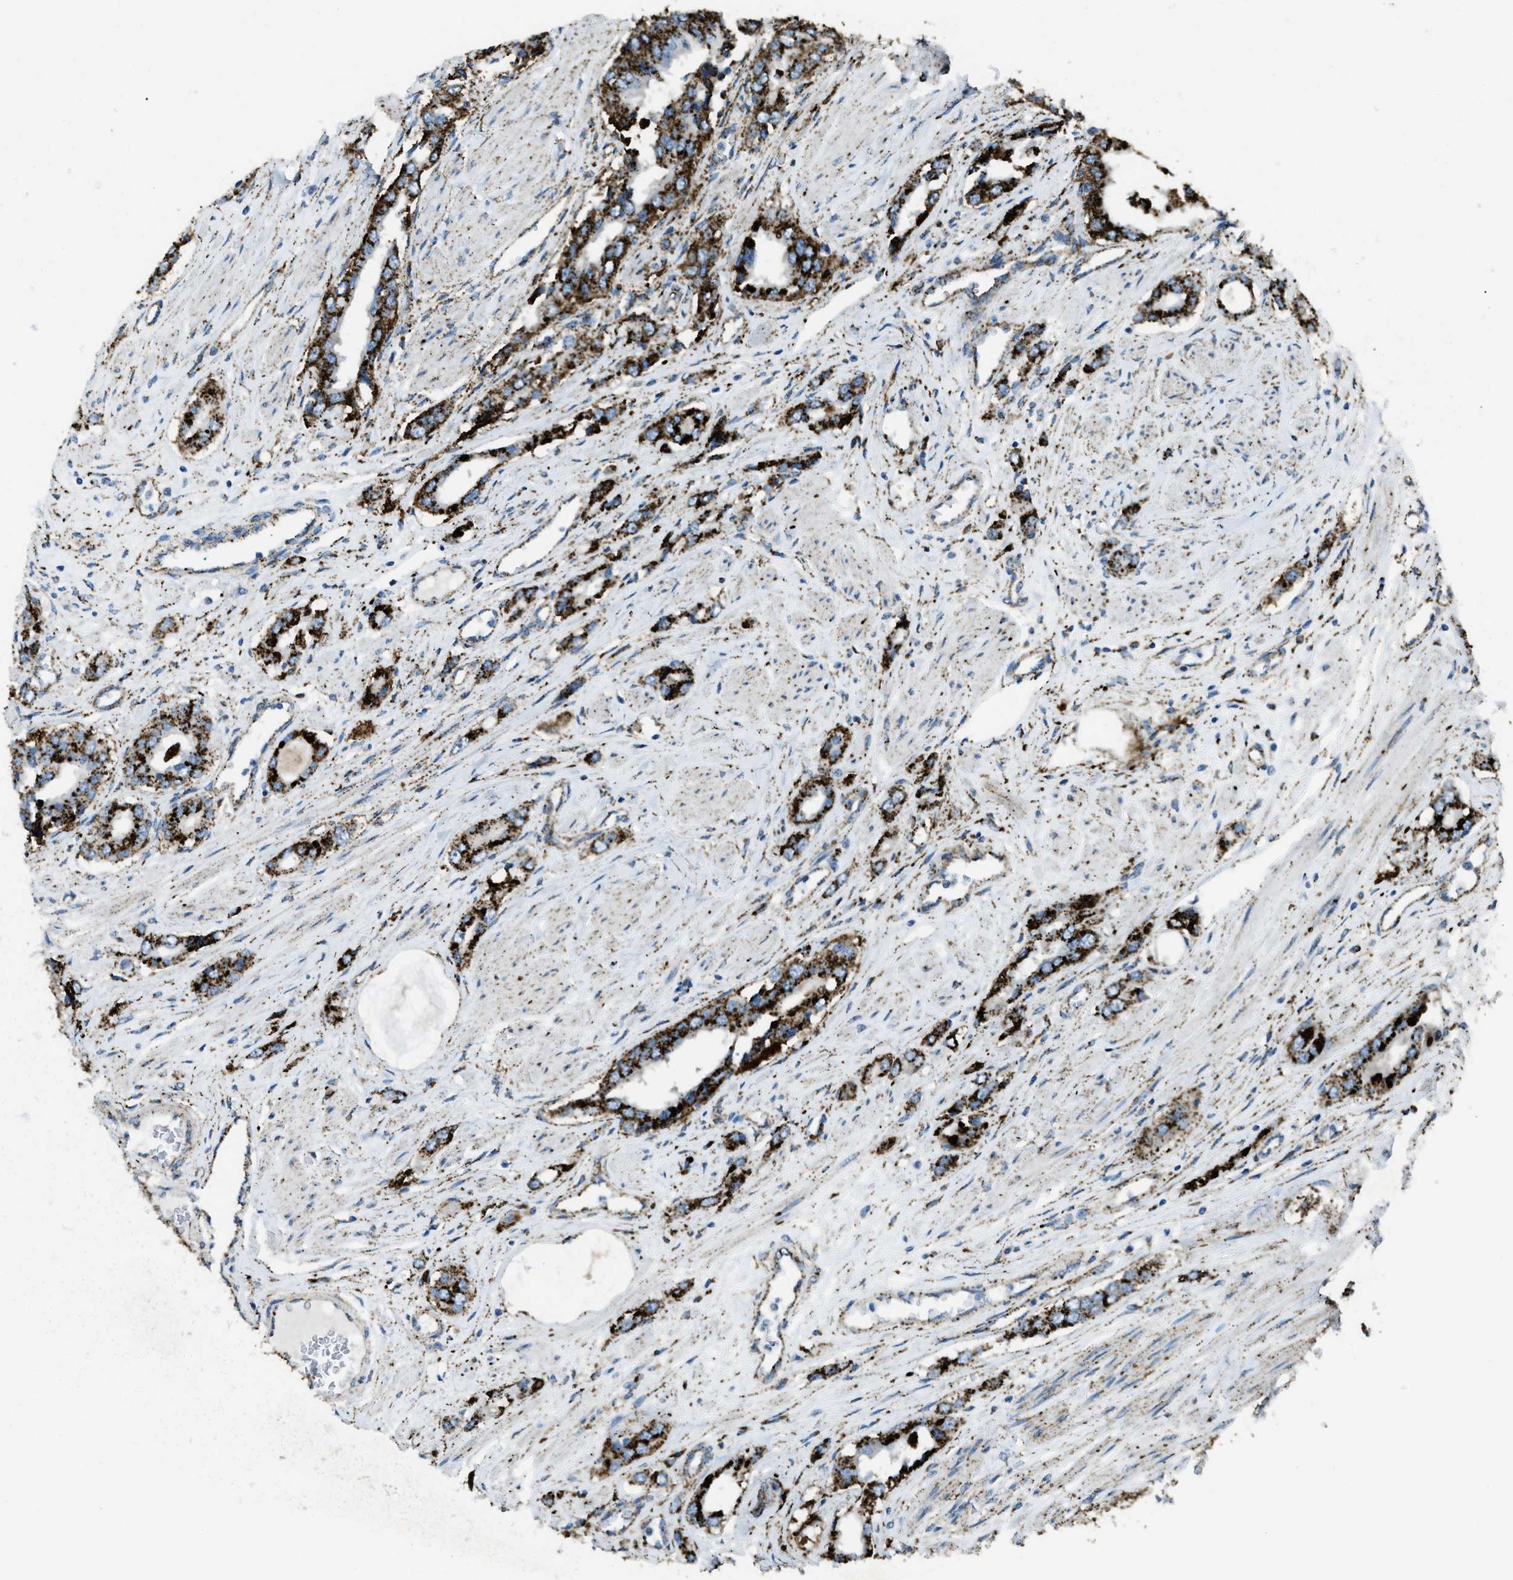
{"staining": {"intensity": "strong", "quantity": ">75%", "location": "cytoplasmic/membranous"}, "tissue": "prostate cancer", "cell_type": "Tumor cells", "image_type": "cancer", "snomed": [{"axis": "morphology", "description": "Adenocarcinoma, High grade"}, {"axis": "topography", "description": "Prostate"}], "caption": "An image of prostate cancer stained for a protein displays strong cytoplasmic/membranous brown staining in tumor cells.", "gene": "SCARB2", "patient": {"sex": "male", "age": 52}}